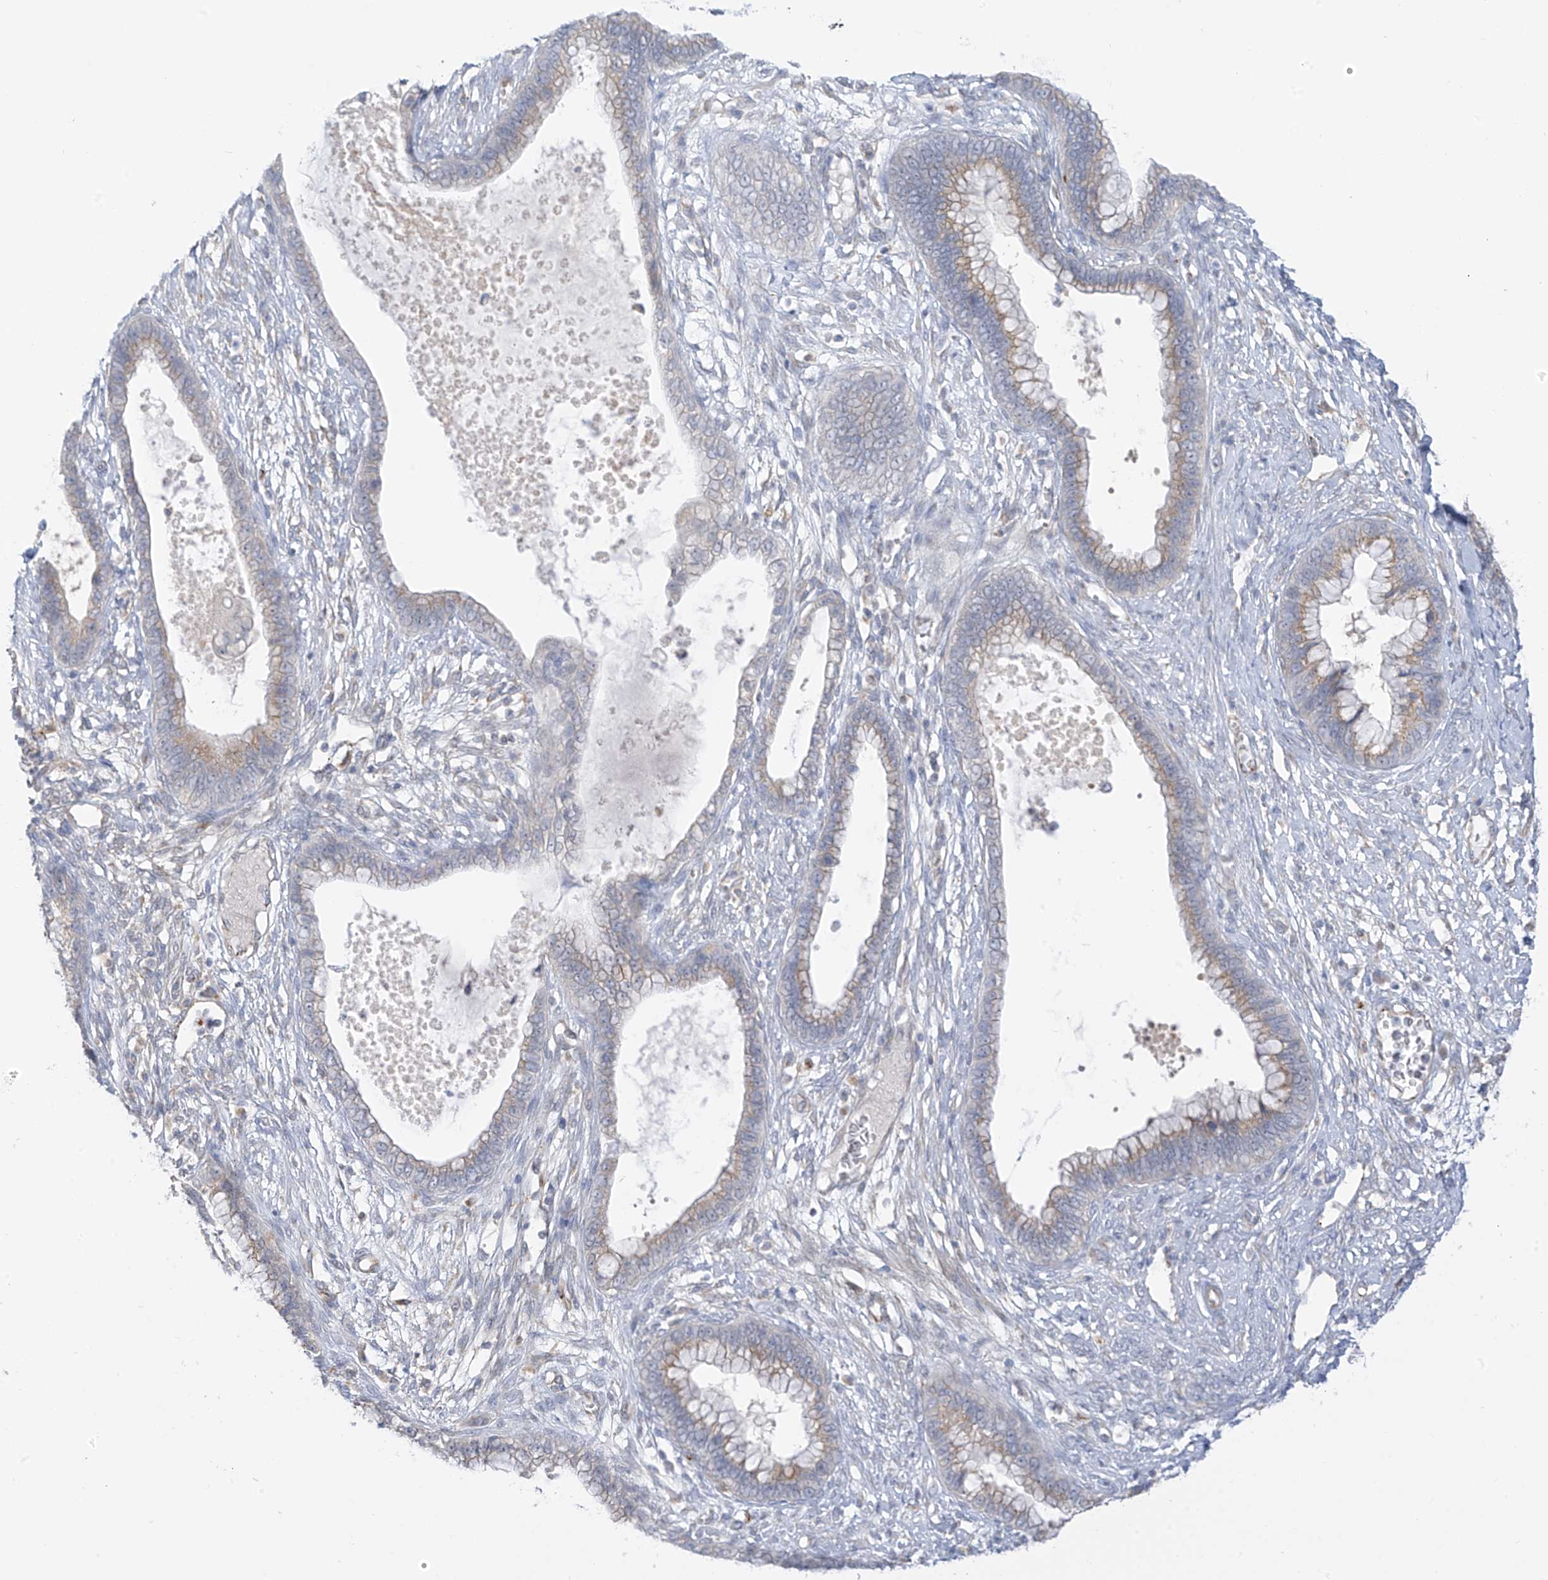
{"staining": {"intensity": "moderate", "quantity": "25%-75%", "location": "cytoplasmic/membranous"}, "tissue": "cervical cancer", "cell_type": "Tumor cells", "image_type": "cancer", "snomed": [{"axis": "morphology", "description": "Adenocarcinoma, NOS"}, {"axis": "topography", "description": "Cervix"}], "caption": "The micrograph shows immunohistochemical staining of cervical adenocarcinoma. There is moderate cytoplasmic/membranous staining is identified in approximately 25%-75% of tumor cells. (DAB = brown stain, brightfield microscopy at high magnification).", "gene": "HS6ST2", "patient": {"sex": "female", "age": 44}}